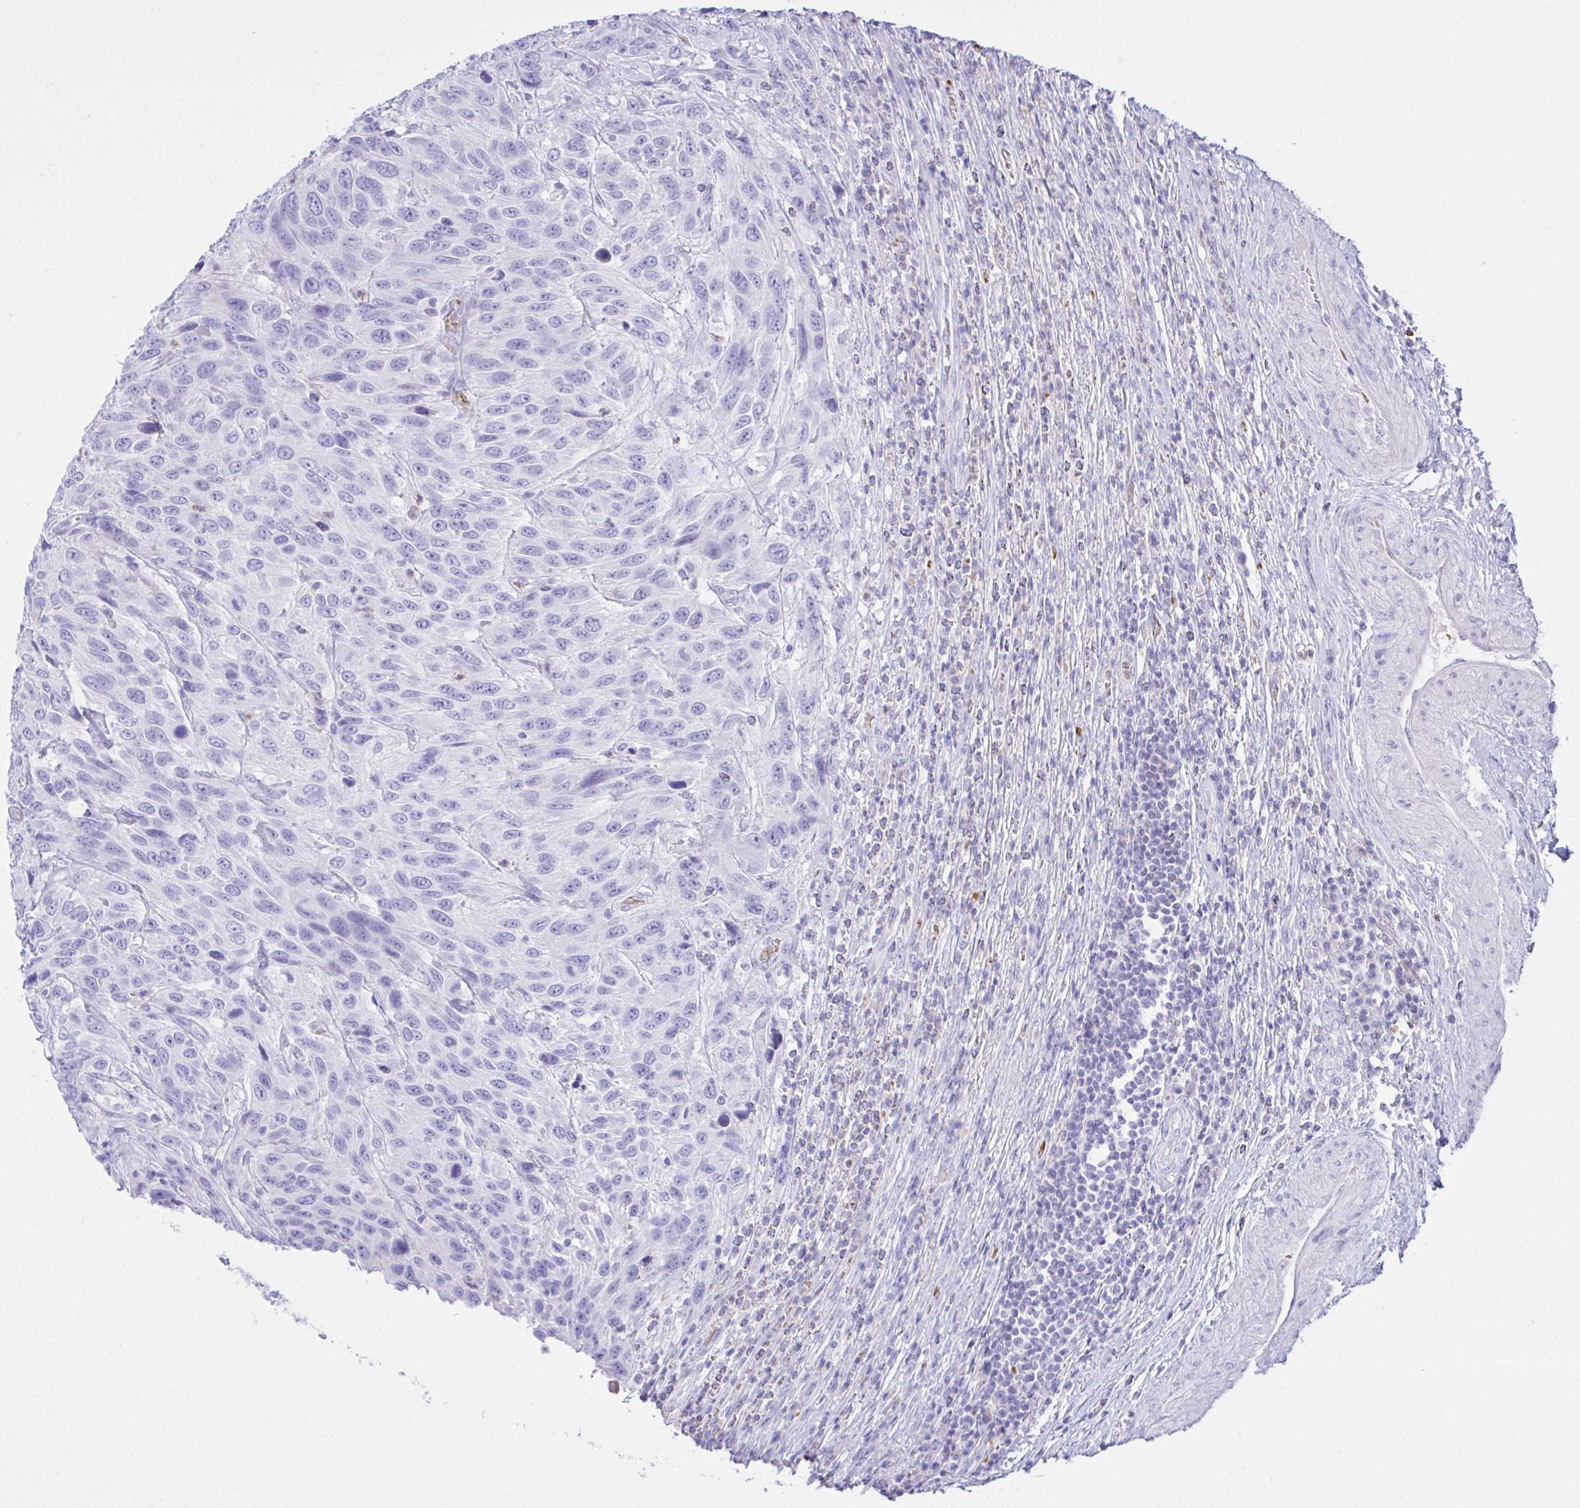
{"staining": {"intensity": "negative", "quantity": "none", "location": "none"}, "tissue": "urothelial cancer", "cell_type": "Tumor cells", "image_type": "cancer", "snomed": [{"axis": "morphology", "description": "Urothelial carcinoma, High grade"}, {"axis": "topography", "description": "Urinary bladder"}], "caption": "This micrograph is of urothelial cancer stained with immunohistochemistry to label a protein in brown with the nuclei are counter-stained blue. There is no expression in tumor cells.", "gene": "ZNF221", "patient": {"sex": "female", "age": 70}}